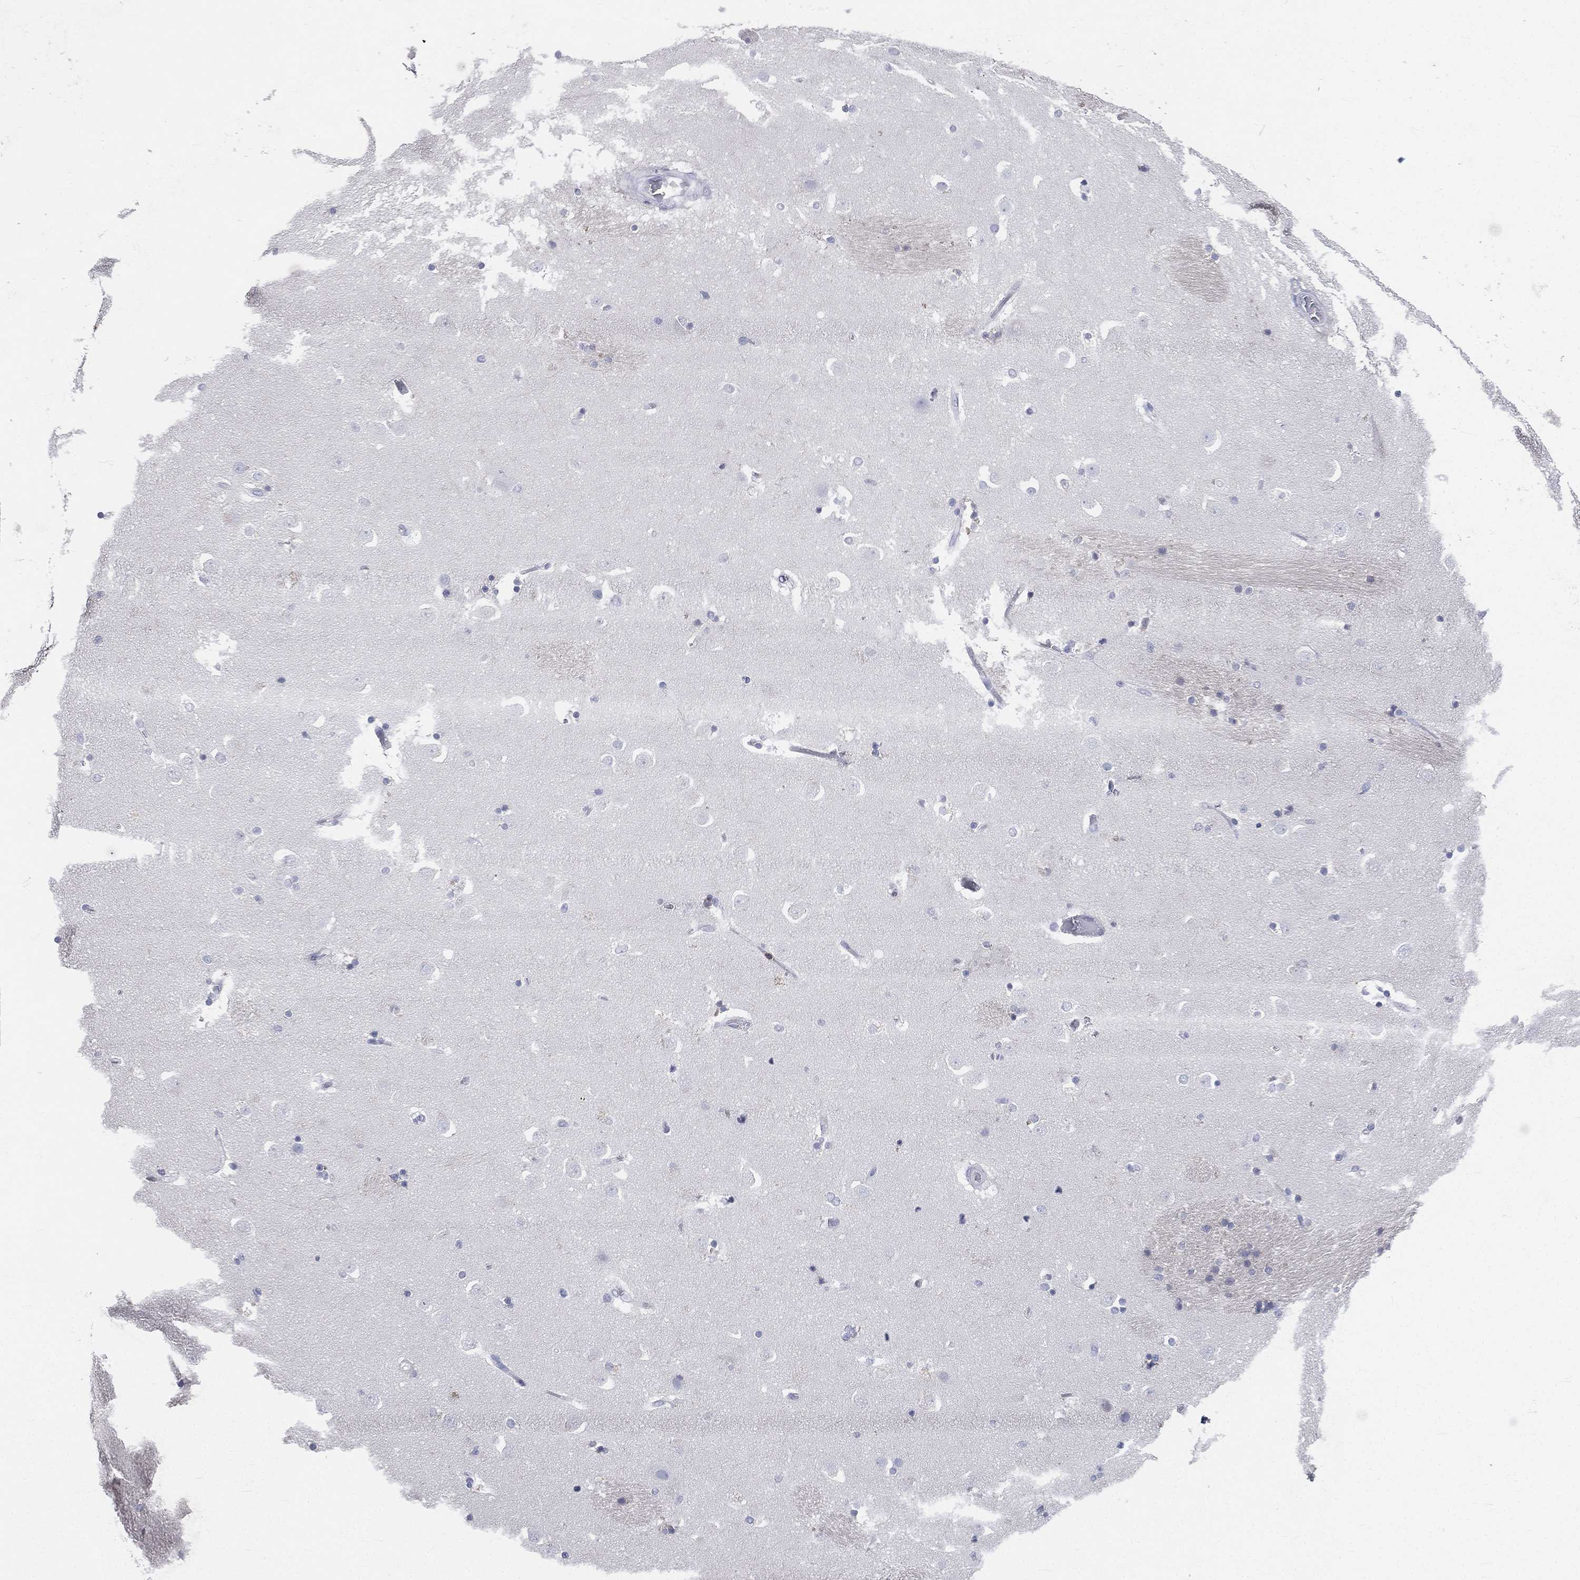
{"staining": {"intensity": "negative", "quantity": "none", "location": "none"}, "tissue": "caudate", "cell_type": "Glial cells", "image_type": "normal", "snomed": [{"axis": "morphology", "description": "Normal tissue, NOS"}, {"axis": "topography", "description": "Lateral ventricle wall"}], "caption": "Glial cells show no significant positivity in normal caudate. Nuclei are stained in blue.", "gene": "CD3D", "patient": {"sex": "male", "age": 51}}